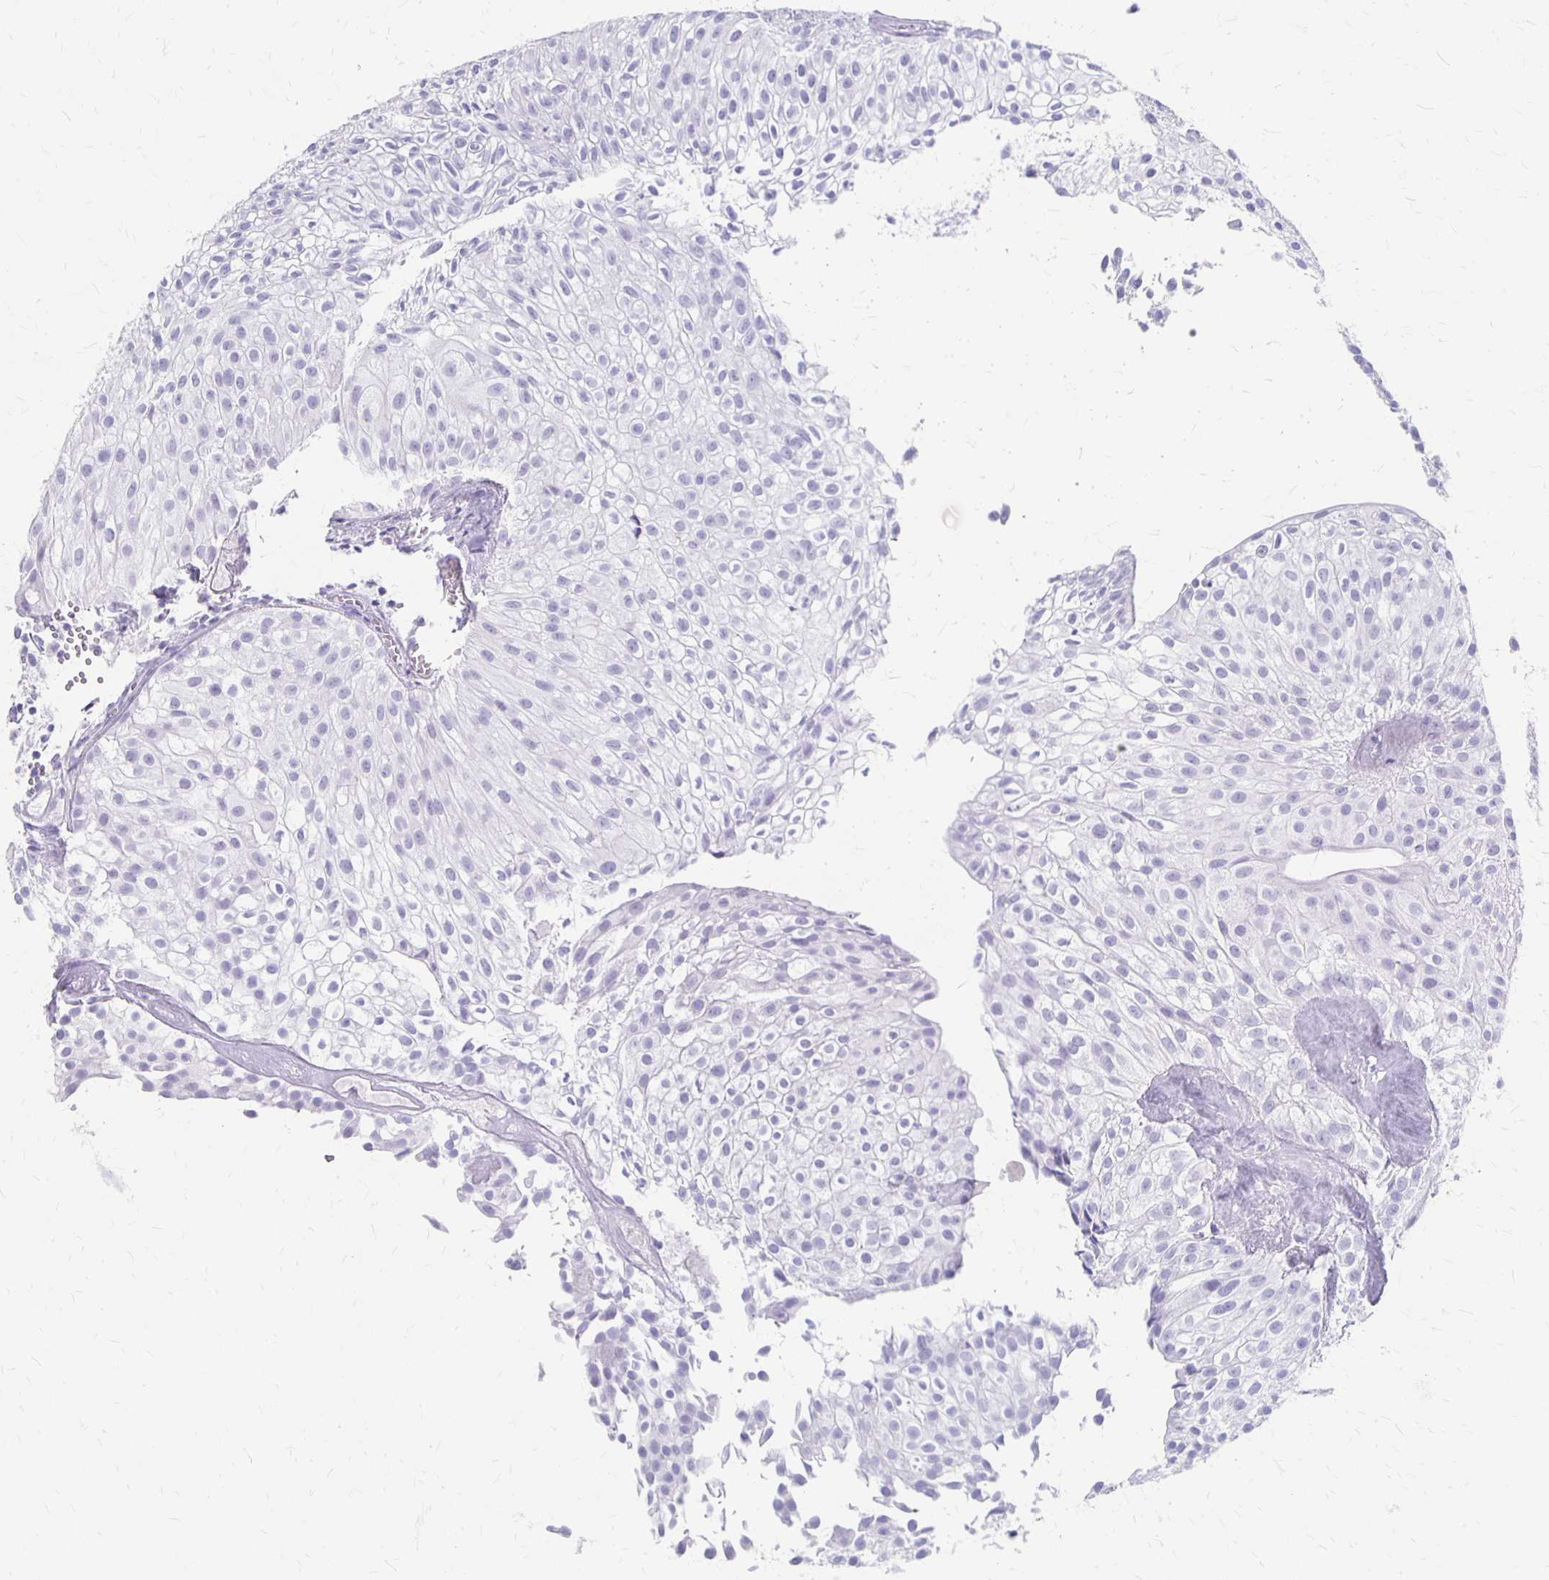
{"staining": {"intensity": "negative", "quantity": "none", "location": "none"}, "tissue": "urothelial cancer", "cell_type": "Tumor cells", "image_type": "cancer", "snomed": [{"axis": "morphology", "description": "Urothelial carcinoma, Low grade"}, {"axis": "topography", "description": "Urinary bladder"}], "caption": "Urothelial cancer was stained to show a protein in brown. There is no significant expression in tumor cells. Nuclei are stained in blue.", "gene": "MAGEC2", "patient": {"sex": "male", "age": 70}}